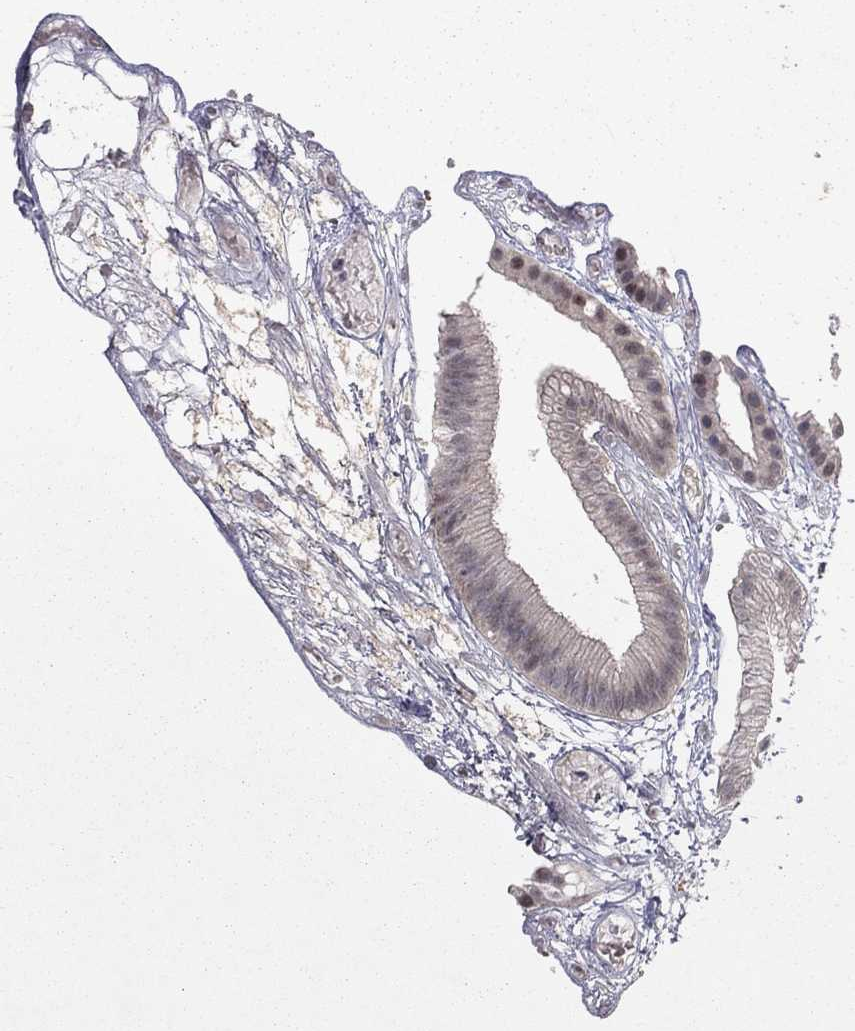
{"staining": {"intensity": "strong", "quantity": ">75%", "location": "nuclear"}, "tissue": "gallbladder", "cell_type": "Glandular cells", "image_type": "normal", "snomed": [{"axis": "morphology", "description": "Normal tissue, NOS"}, {"axis": "topography", "description": "Gallbladder"}], "caption": "Immunohistochemistry of unremarkable gallbladder displays high levels of strong nuclear expression in approximately >75% of glandular cells. (DAB IHC with brightfield microscopy, high magnification).", "gene": "CRTC1", "patient": {"sex": "female", "age": 45}}